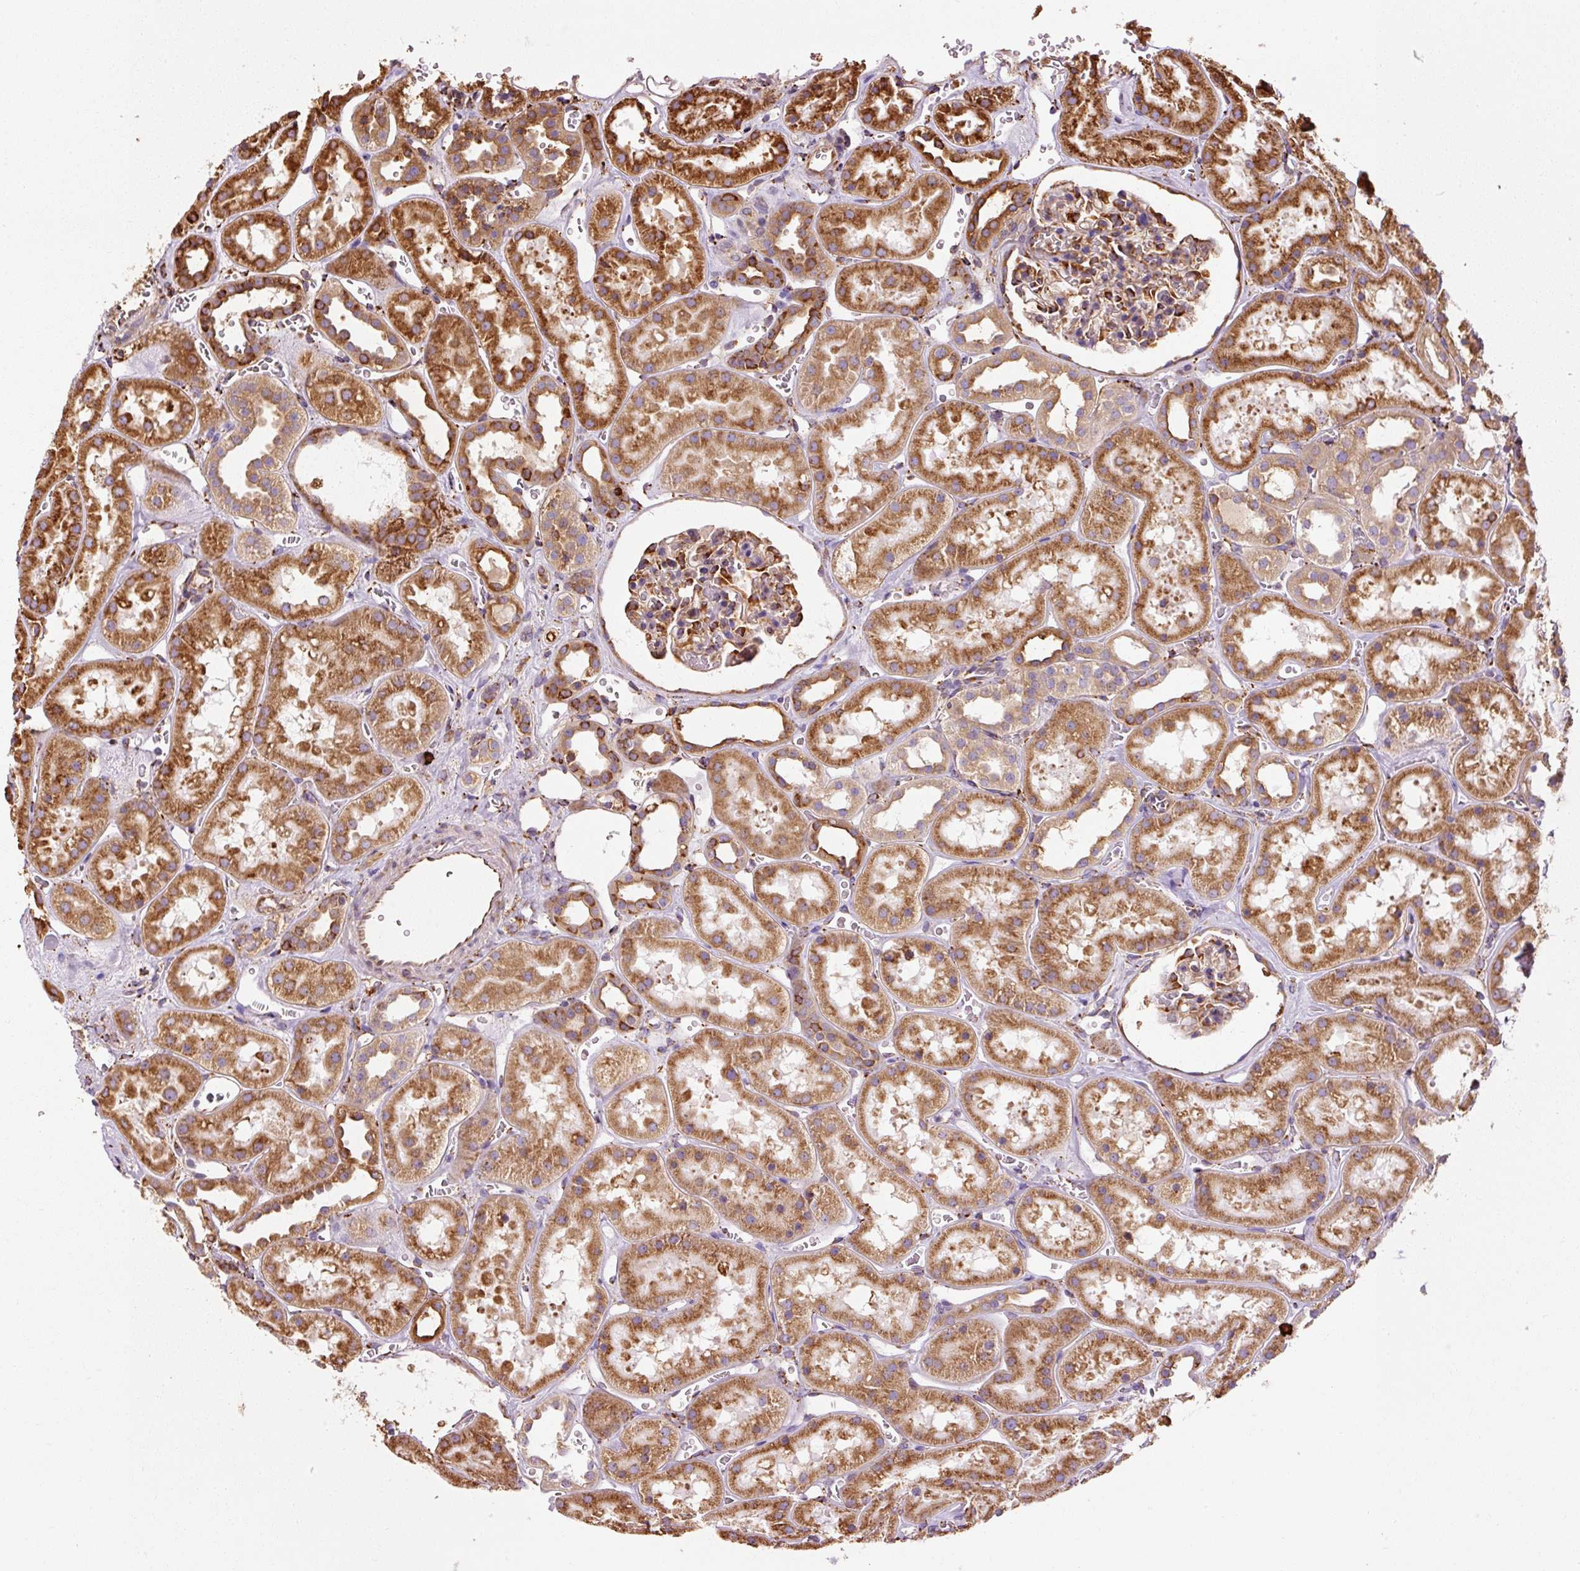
{"staining": {"intensity": "strong", "quantity": "25%-75%", "location": "cytoplasmic/membranous"}, "tissue": "kidney", "cell_type": "Cells in glomeruli", "image_type": "normal", "snomed": [{"axis": "morphology", "description": "Normal tissue, NOS"}, {"axis": "topography", "description": "Kidney"}], "caption": "This histopathology image reveals immunohistochemistry (IHC) staining of benign kidney, with high strong cytoplasmic/membranous staining in about 25%-75% of cells in glomeruli.", "gene": "ENSG00000256500", "patient": {"sex": "female", "age": 41}}